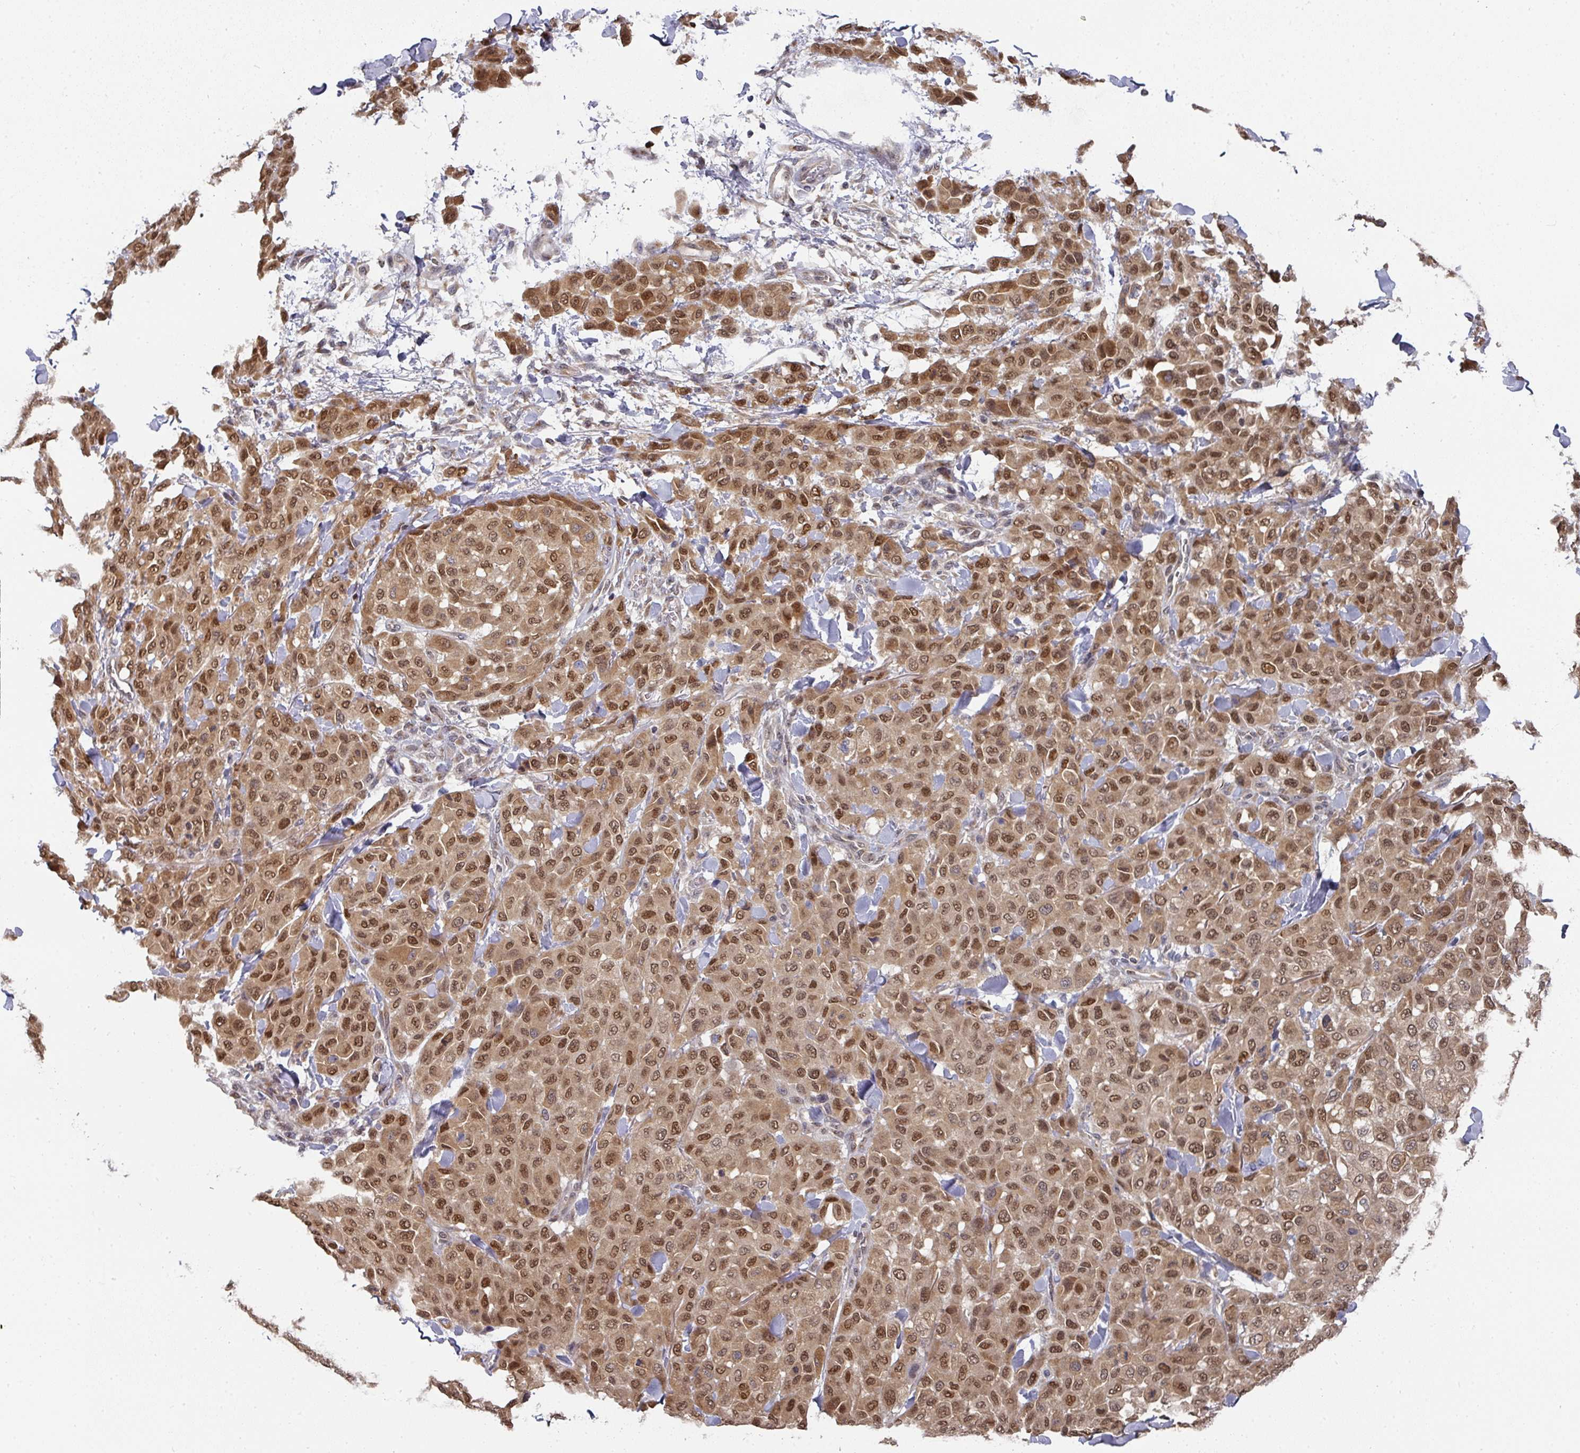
{"staining": {"intensity": "moderate", "quantity": ">75%", "location": "cytoplasmic/membranous,nuclear"}, "tissue": "melanoma", "cell_type": "Tumor cells", "image_type": "cancer", "snomed": [{"axis": "morphology", "description": "Malignant melanoma, Metastatic site"}, {"axis": "topography", "description": "Skin"}], "caption": "Immunohistochemistry of malignant melanoma (metastatic site) reveals medium levels of moderate cytoplasmic/membranous and nuclear staining in approximately >75% of tumor cells.", "gene": "C18orf25", "patient": {"sex": "female", "age": 81}}